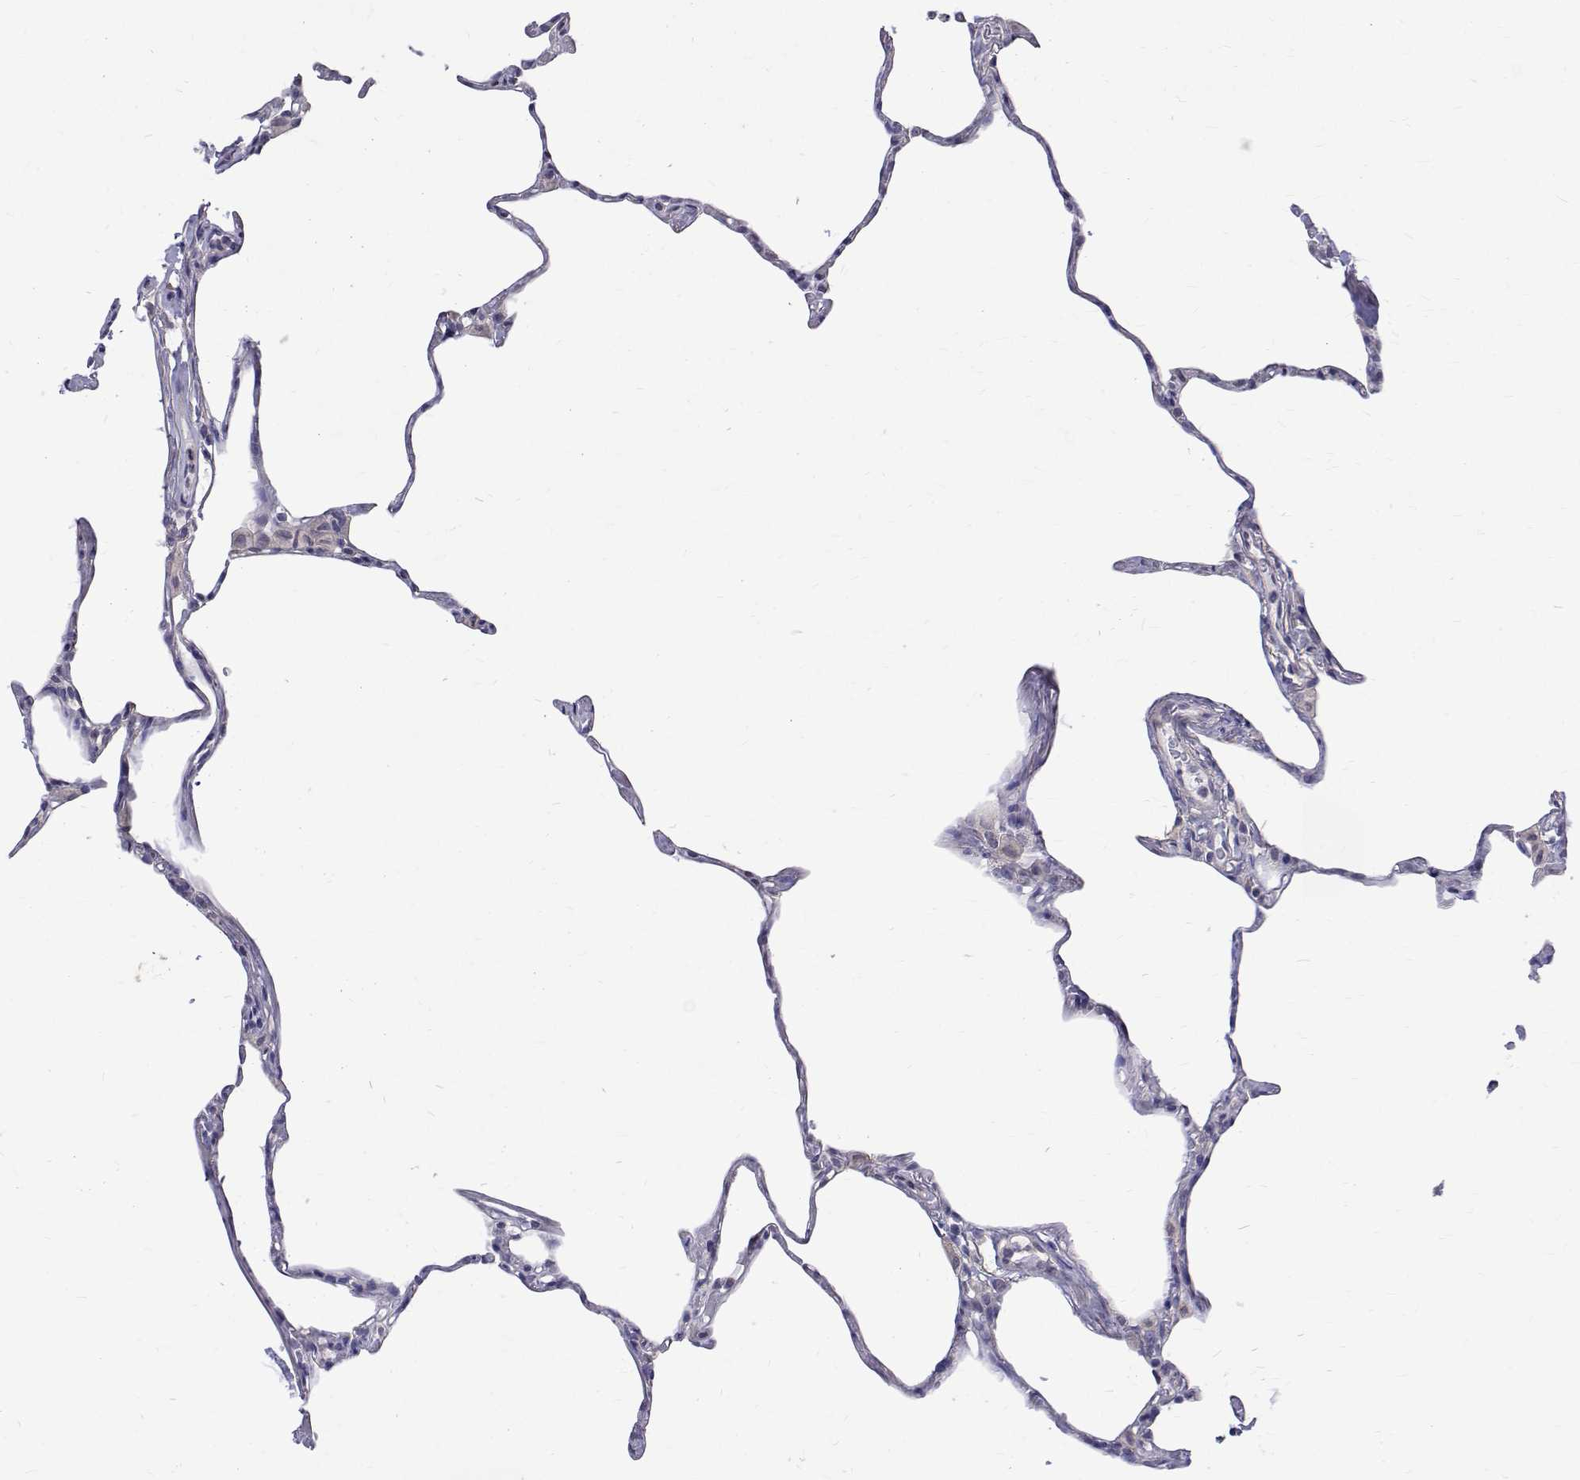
{"staining": {"intensity": "negative", "quantity": "none", "location": "none"}, "tissue": "lung", "cell_type": "Alveolar cells", "image_type": "normal", "snomed": [{"axis": "morphology", "description": "Normal tissue, NOS"}, {"axis": "topography", "description": "Lung"}], "caption": "Micrograph shows no protein staining in alveolar cells of benign lung. The staining was performed using DAB to visualize the protein expression in brown, while the nuclei were stained in blue with hematoxylin (Magnification: 20x).", "gene": "PADI1", "patient": {"sex": "male", "age": 65}}